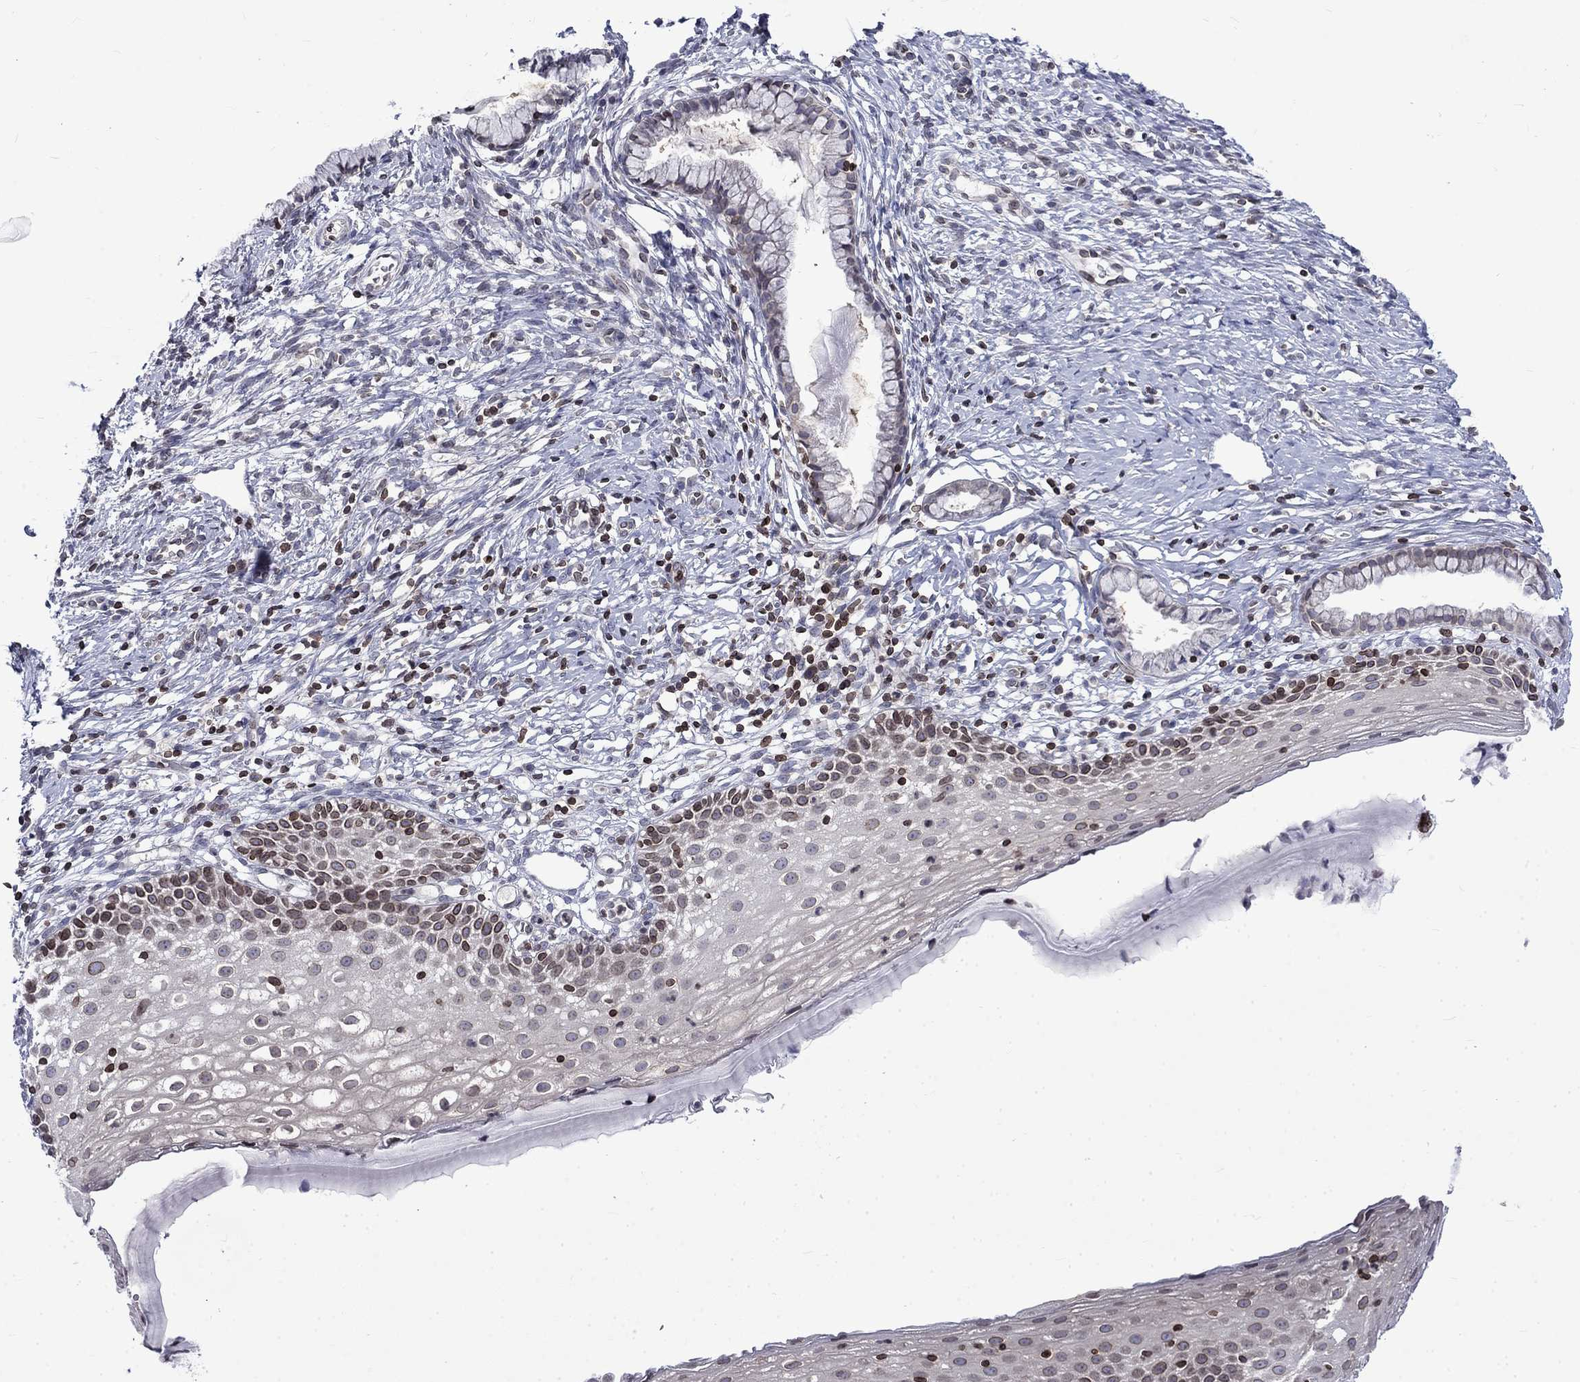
{"staining": {"intensity": "negative", "quantity": "none", "location": "none"}, "tissue": "cervix", "cell_type": "Glandular cells", "image_type": "normal", "snomed": [{"axis": "morphology", "description": "Normal tissue, NOS"}, {"axis": "topography", "description": "Cervix"}], "caption": "High magnification brightfield microscopy of normal cervix stained with DAB (brown) and counterstained with hematoxylin (blue): glandular cells show no significant positivity.", "gene": "SLA", "patient": {"sex": "female", "age": 39}}